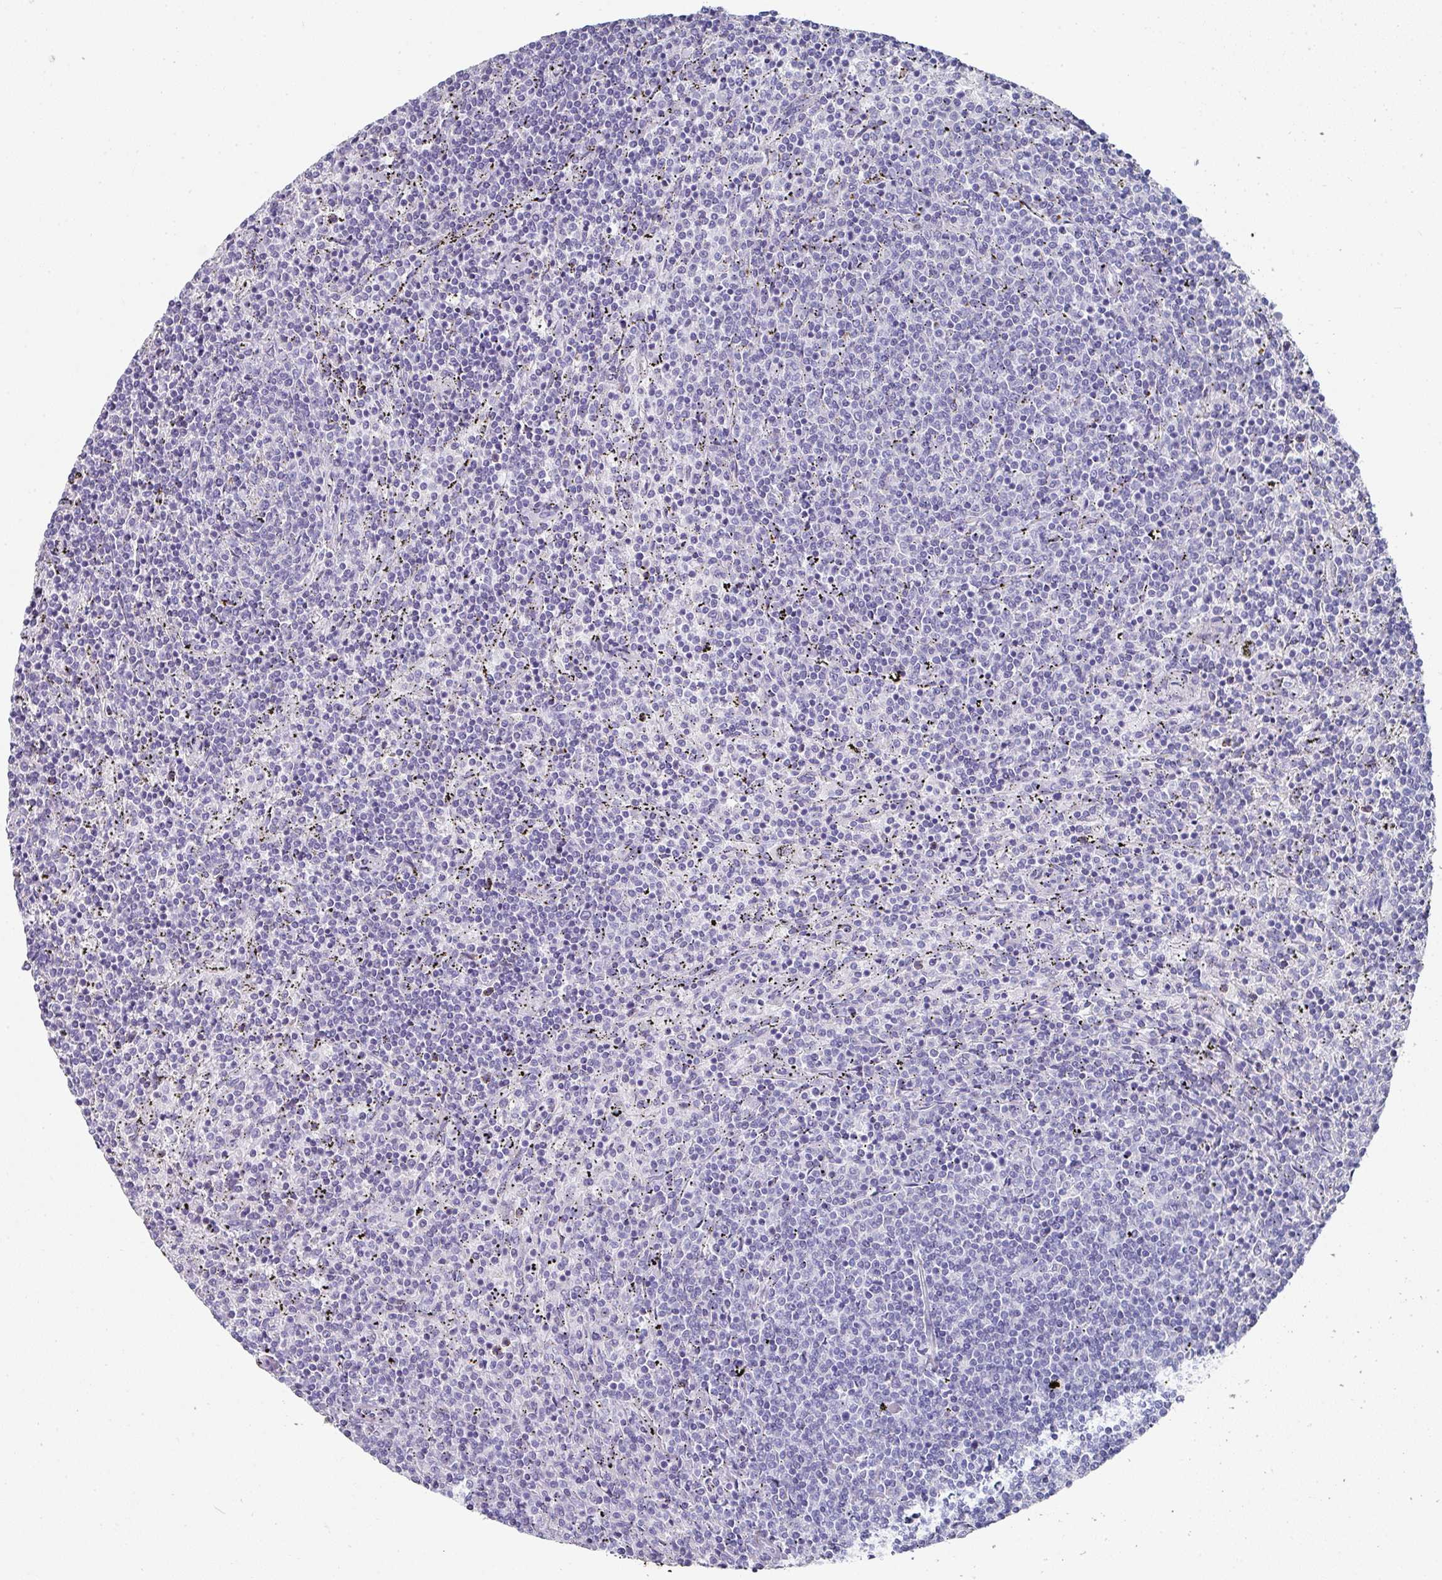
{"staining": {"intensity": "negative", "quantity": "none", "location": "none"}, "tissue": "lymphoma", "cell_type": "Tumor cells", "image_type": "cancer", "snomed": [{"axis": "morphology", "description": "Malignant lymphoma, non-Hodgkin's type, Low grade"}, {"axis": "topography", "description": "Spleen"}], "caption": "Lymphoma was stained to show a protein in brown. There is no significant positivity in tumor cells.", "gene": "SETBP1", "patient": {"sex": "female", "age": 50}}